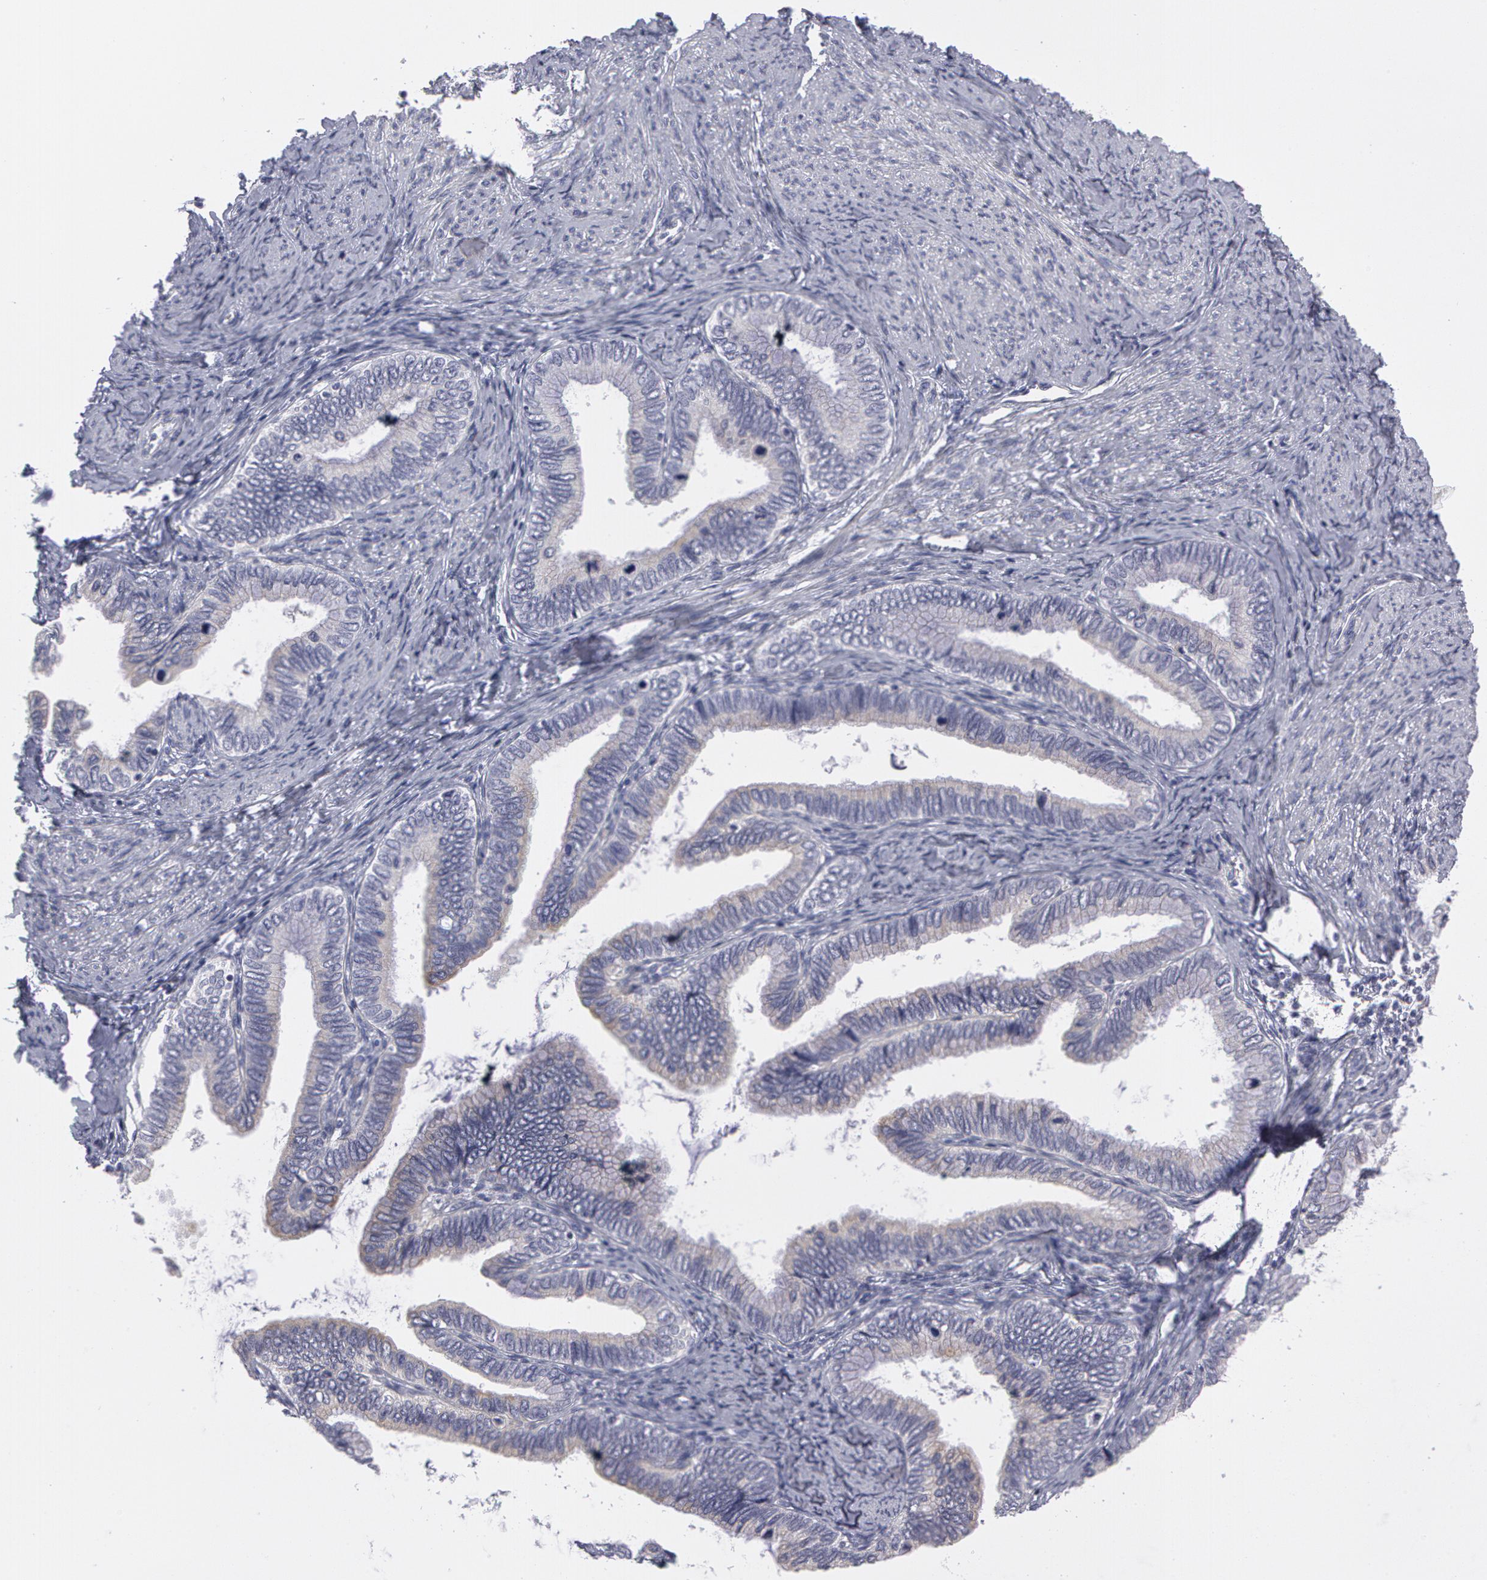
{"staining": {"intensity": "negative", "quantity": "none", "location": "none"}, "tissue": "cervical cancer", "cell_type": "Tumor cells", "image_type": "cancer", "snomed": [{"axis": "morphology", "description": "Adenocarcinoma, NOS"}, {"axis": "topography", "description": "Cervix"}], "caption": "Tumor cells are negative for brown protein staining in cervical cancer.", "gene": "SMC1B", "patient": {"sex": "female", "age": 49}}